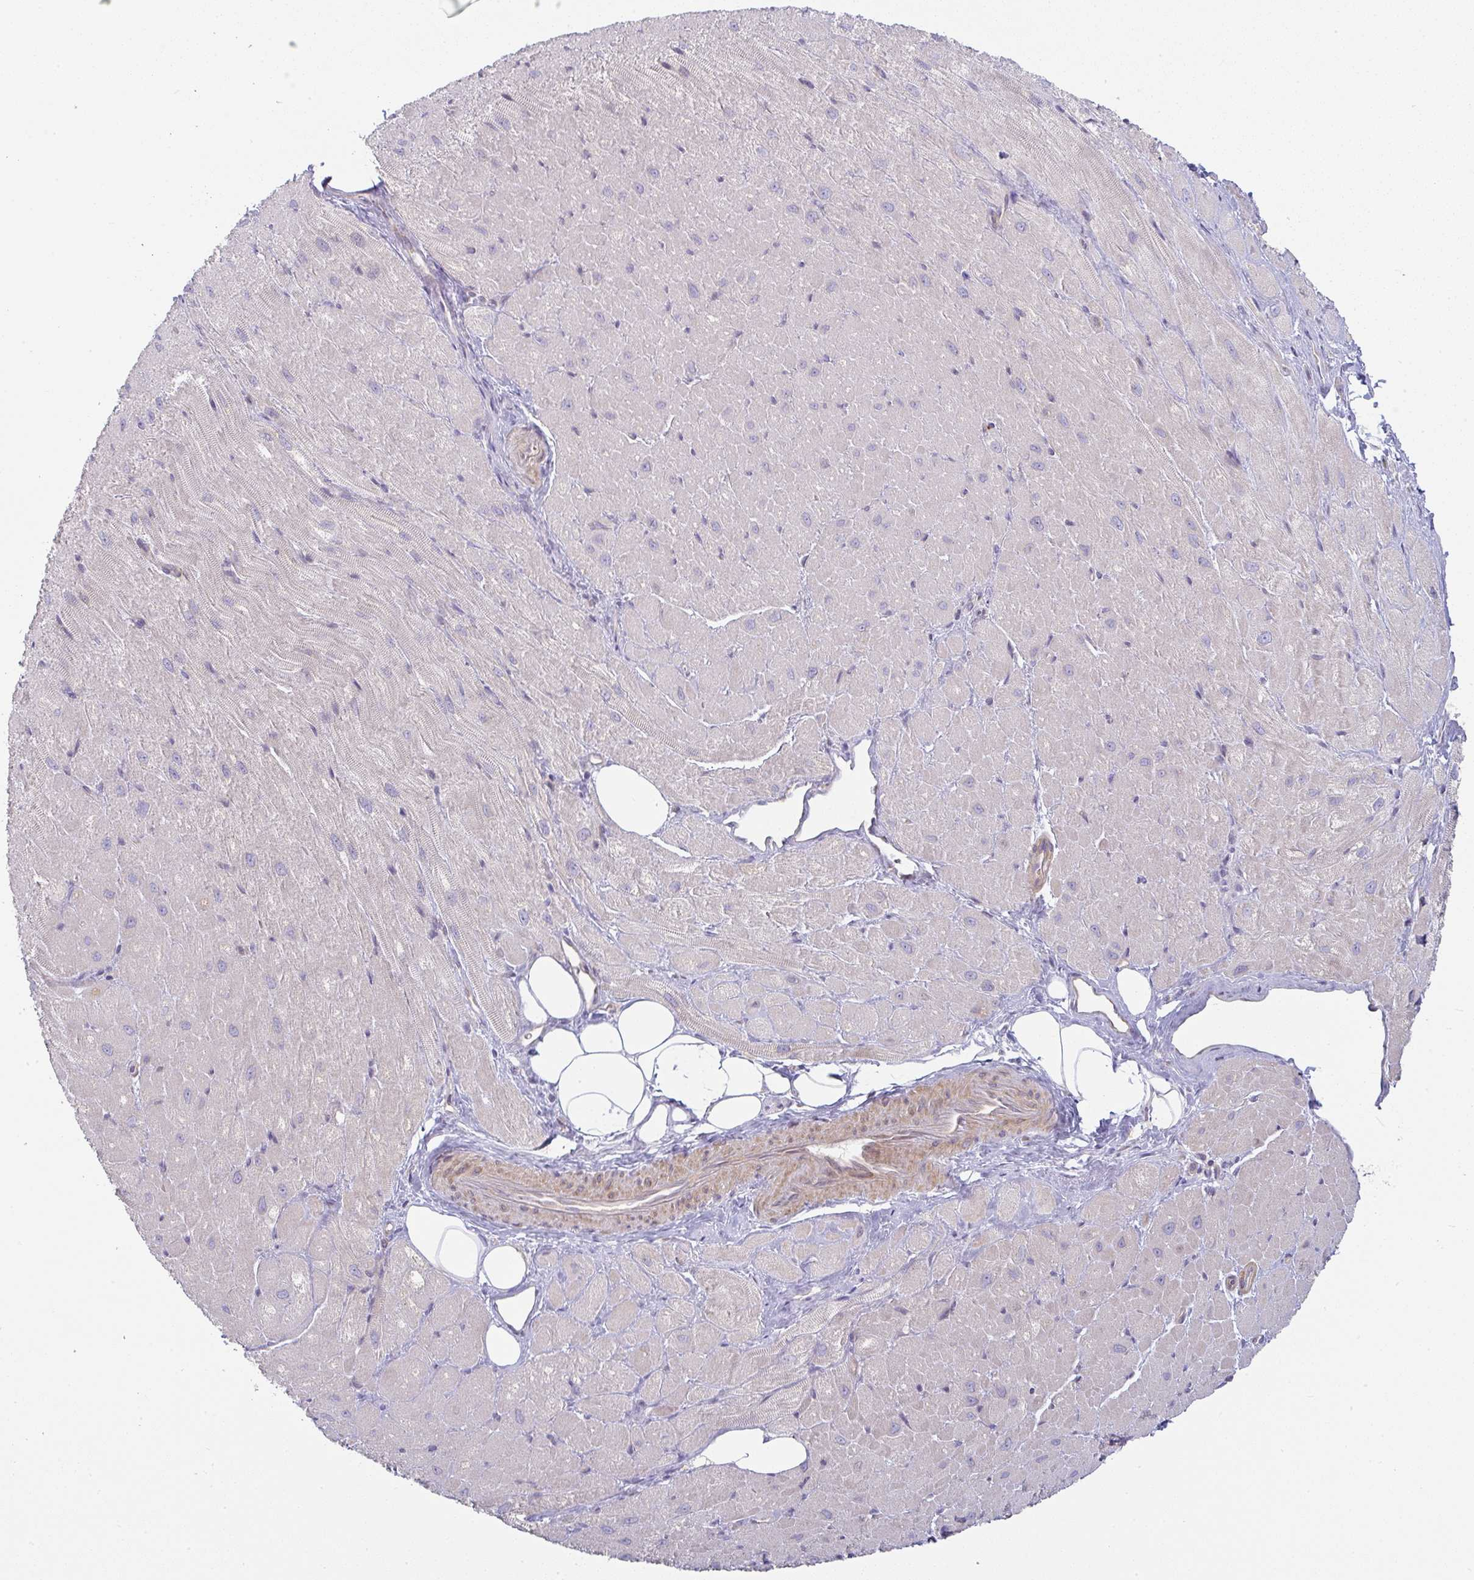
{"staining": {"intensity": "moderate", "quantity": "25%-75%", "location": "cytoplasmic/membranous"}, "tissue": "heart muscle", "cell_type": "Cardiomyocytes", "image_type": "normal", "snomed": [{"axis": "morphology", "description": "Normal tissue, NOS"}, {"axis": "topography", "description": "Heart"}], "caption": "Immunohistochemistry (IHC) of benign human heart muscle displays medium levels of moderate cytoplasmic/membranous positivity in approximately 25%-75% of cardiomyocytes.", "gene": "MOB1A", "patient": {"sex": "male", "age": 62}}